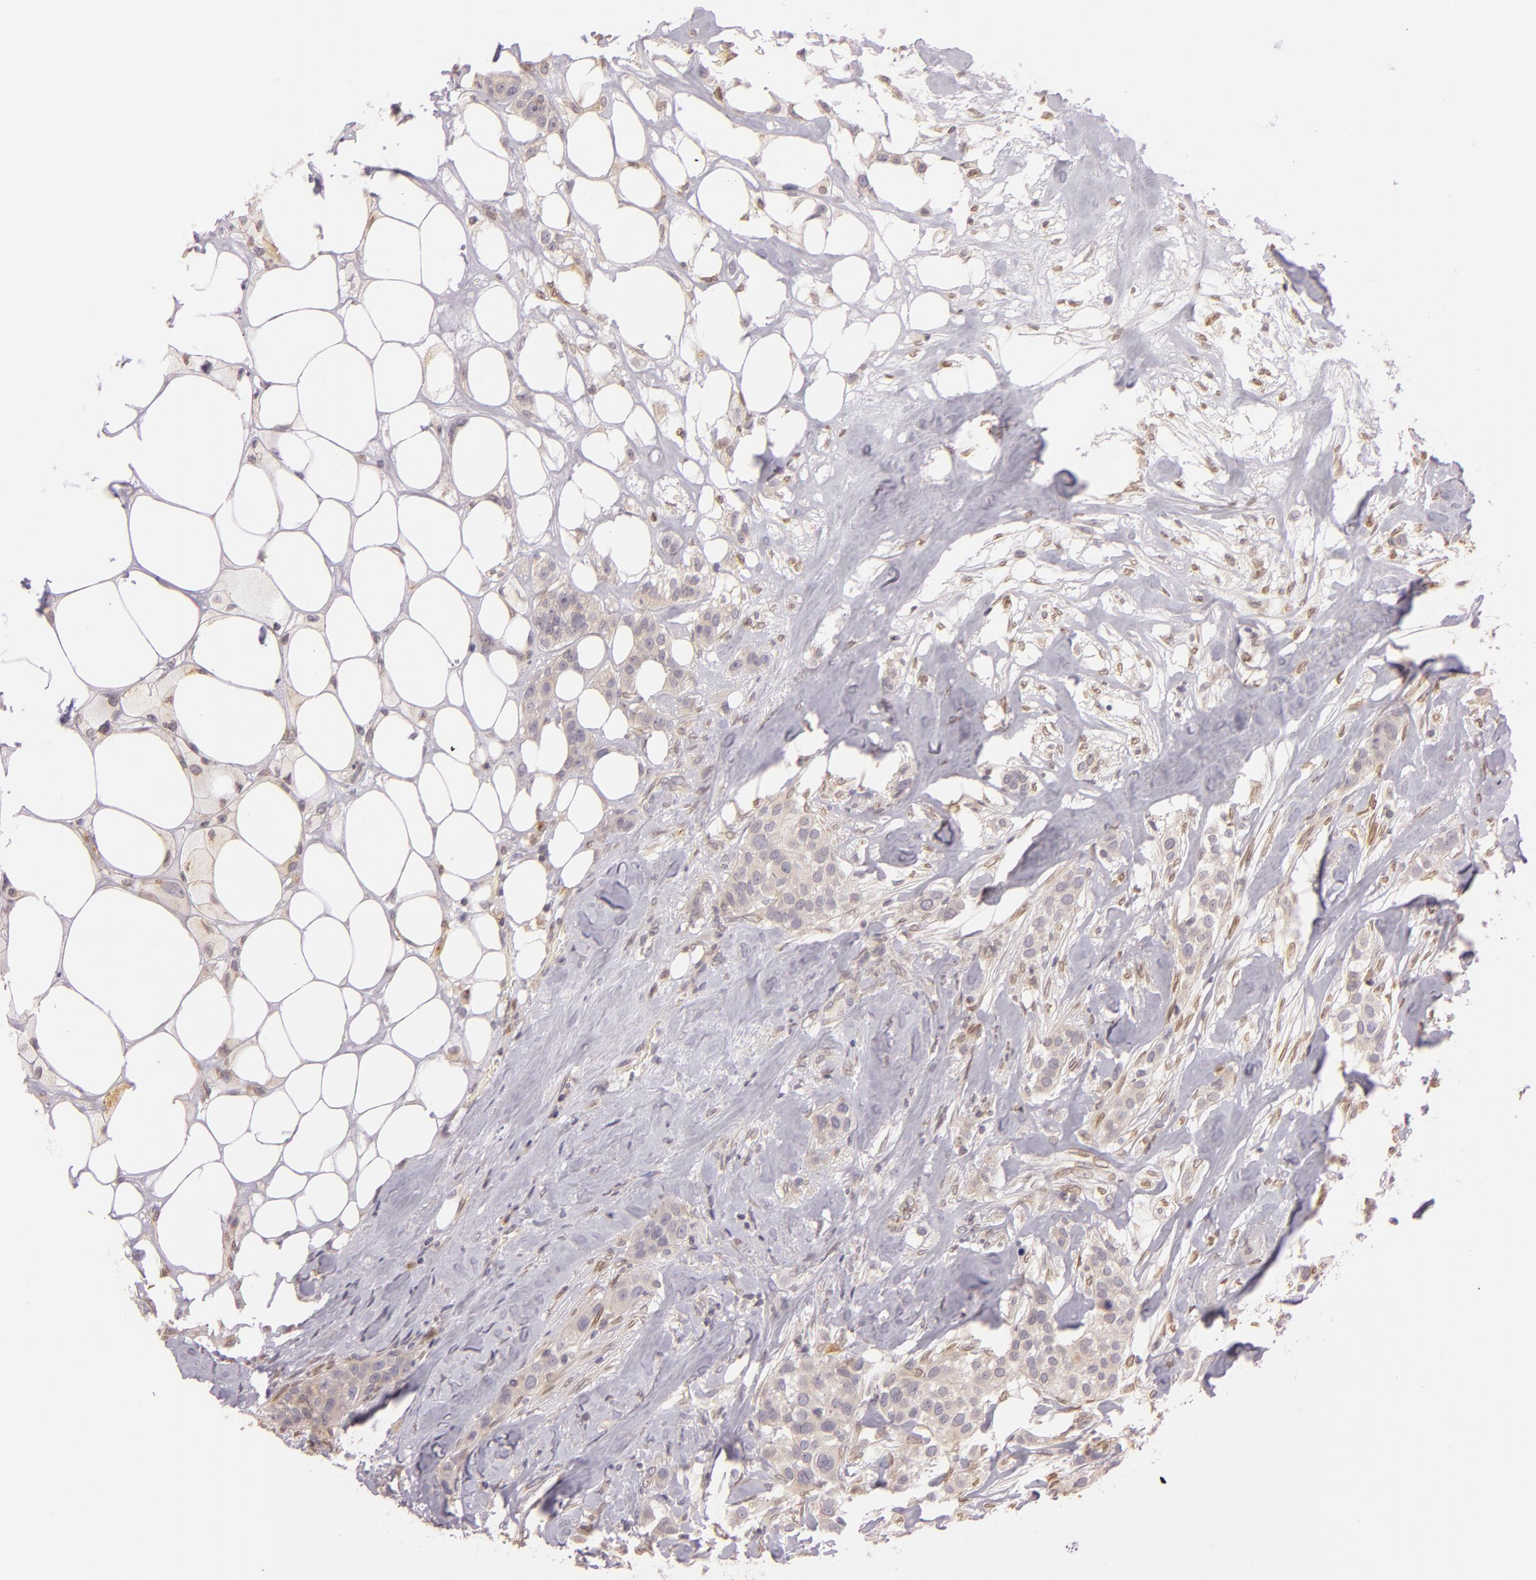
{"staining": {"intensity": "moderate", "quantity": ">75%", "location": "cytoplasmic/membranous"}, "tissue": "breast cancer", "cell_type": "Tumor cells", "image_type": "cancer", "snomed": [{"axis": "morphology", "description": "Duct carcinoma"}, {"axis": "topography", "description": "Breast"}], "caption": "This photomicrograph demonstrates immunohistochemistry staining of breast invasive ductal carcinoma, with medium moderate cytoplasmic/membranous staining in about >75% of tumor cells.", "gene": "LGMN", "patient": {"sex": "female", "age": 45}}